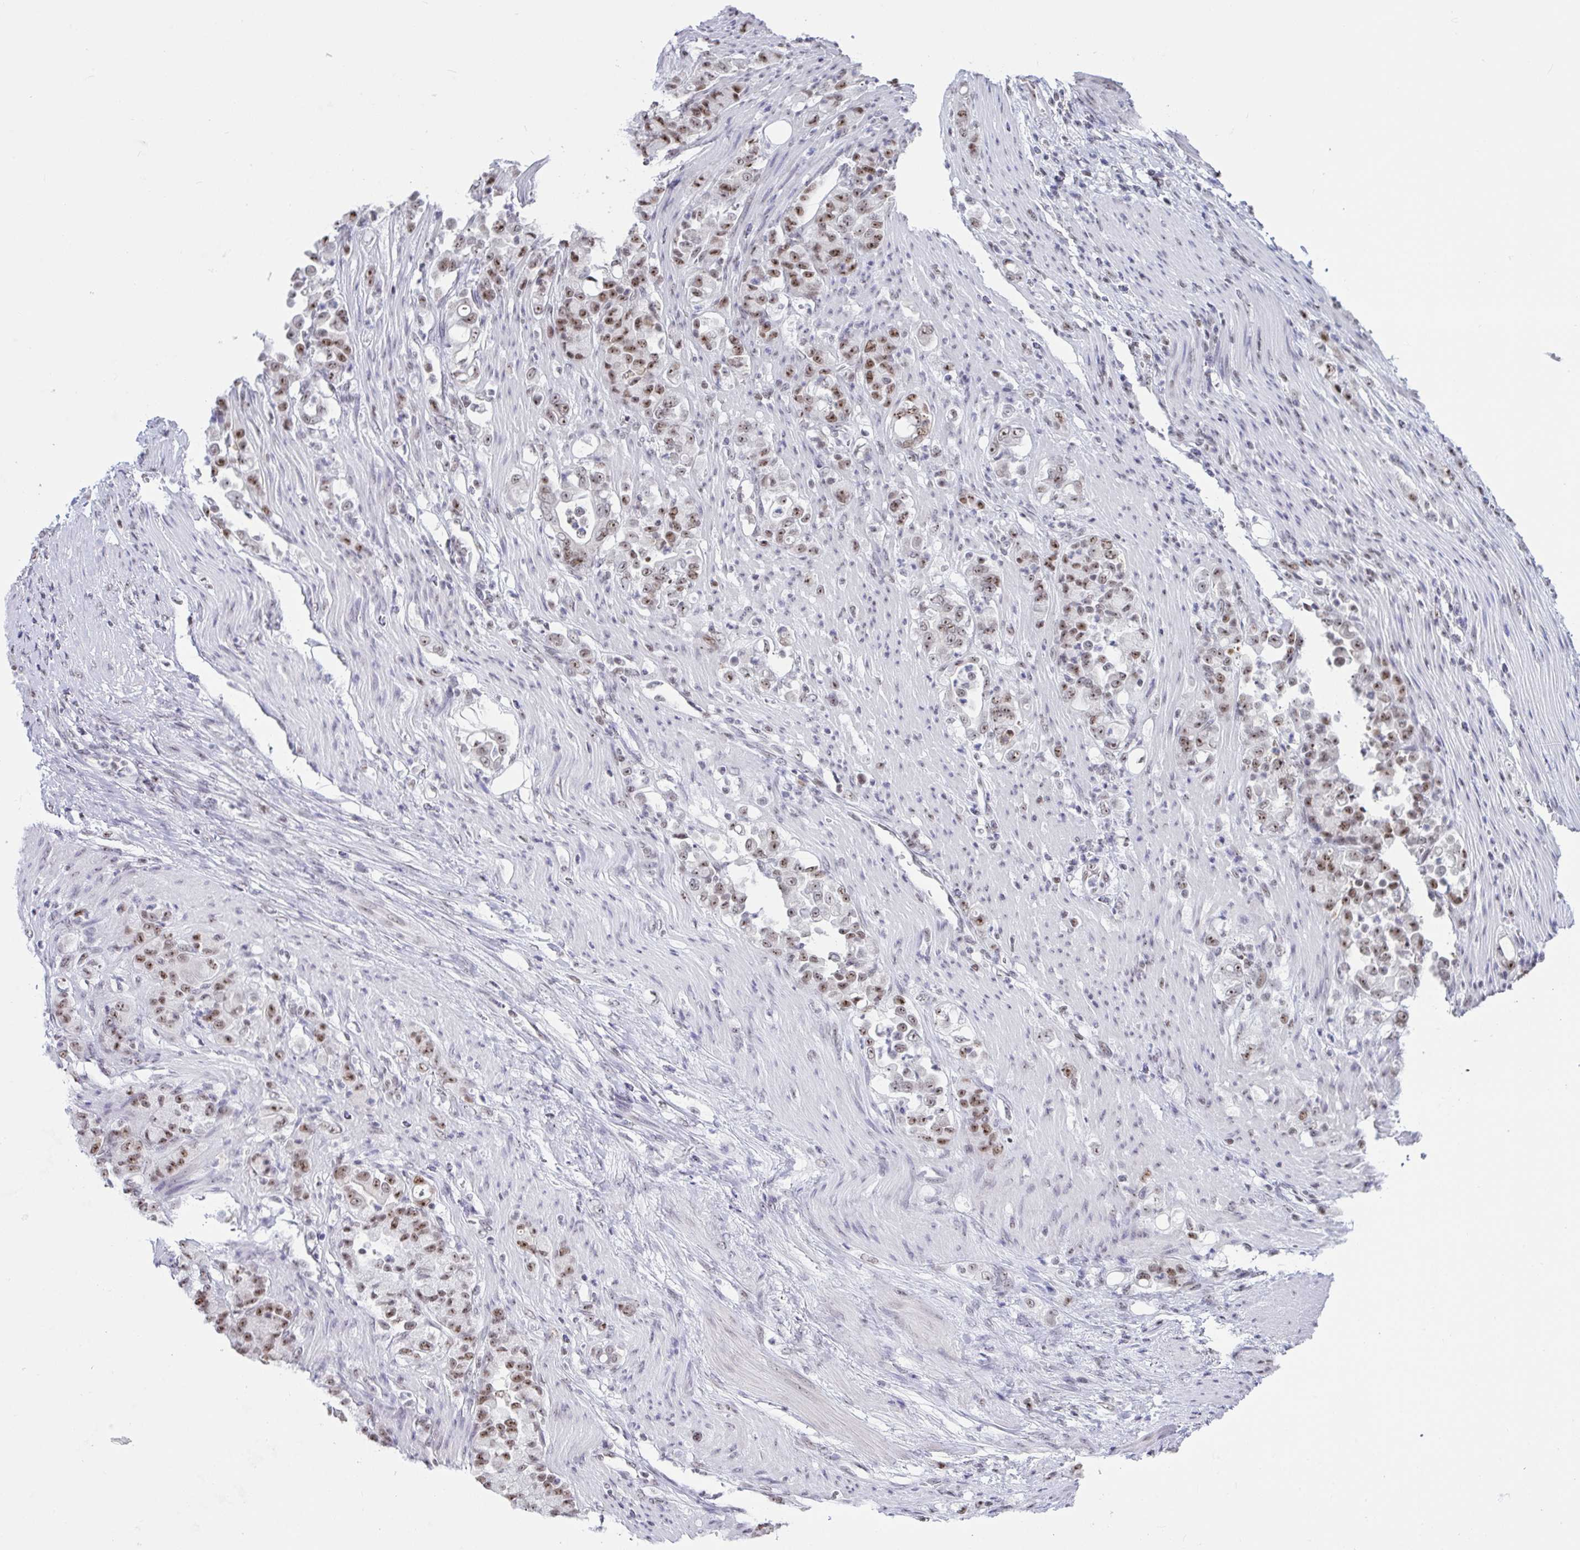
{"staining": {"intensity": "moderate", "quantity": ">75%", "location": "nuclear"}, "tissue": "stomach cancer", "cell_type": "Tumor cells", "image_type": "cancer", "snomed": [{"axis": "morphology", "description": "Normal tissue, NOS"}, {"axis": "morphology", "description": "Adenocarcinoma, NOS"}, {"axis": "topography", "description": "Stomach"}], "caption": "Immunohistochemistry (IHC) (DAB (3,3'-diaminobenzidine)) staining of adenocarcinoma (stomach) reveals moderate nuclear protein staining in about >75% of tumor cells. (brown staining indicates protein expression, while blue staining denotes nuclei).", "gene": "SUPT16H", "patient": {"sex": "female", "age": 79}}